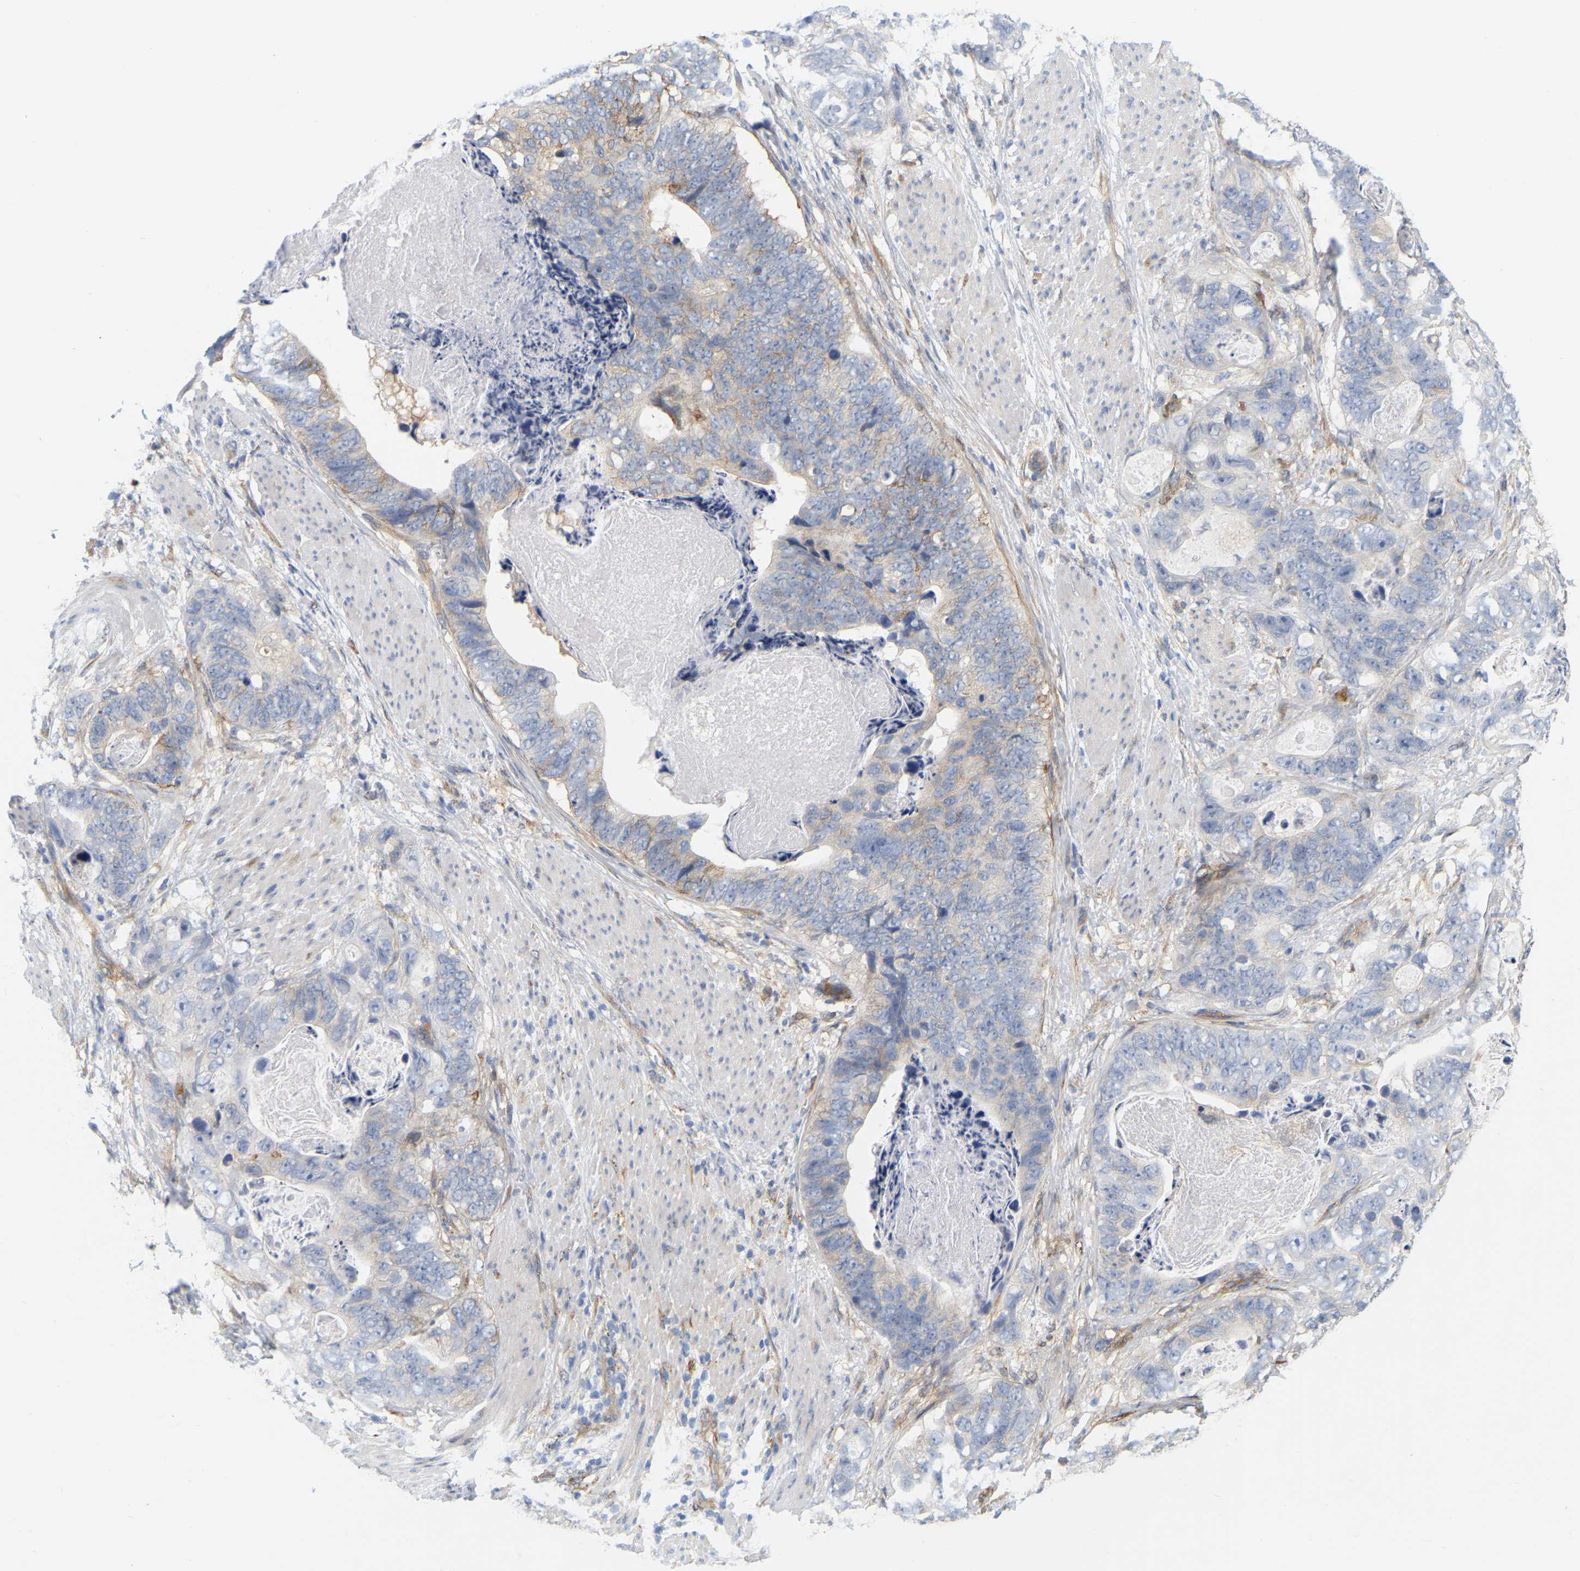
{"staining": {"intensity": "weak", "quantity": "<25%", "location": "cytoplasmic/membranous"}, "tissue": "stomach cancer", "cell_type": "Tumor cells", "image_type": "cancer", "snomed": [{"axis": "morphology", "description": "Adenocarcinoma, NOS"}, {"axis": "topography", "description": "Stomach"}], "caption": "The histopathology image displays no significant staining in tumor cells of stomach cancer.", "gene": "RAPH1", "patient": {"sex": "female", "age": 89}}